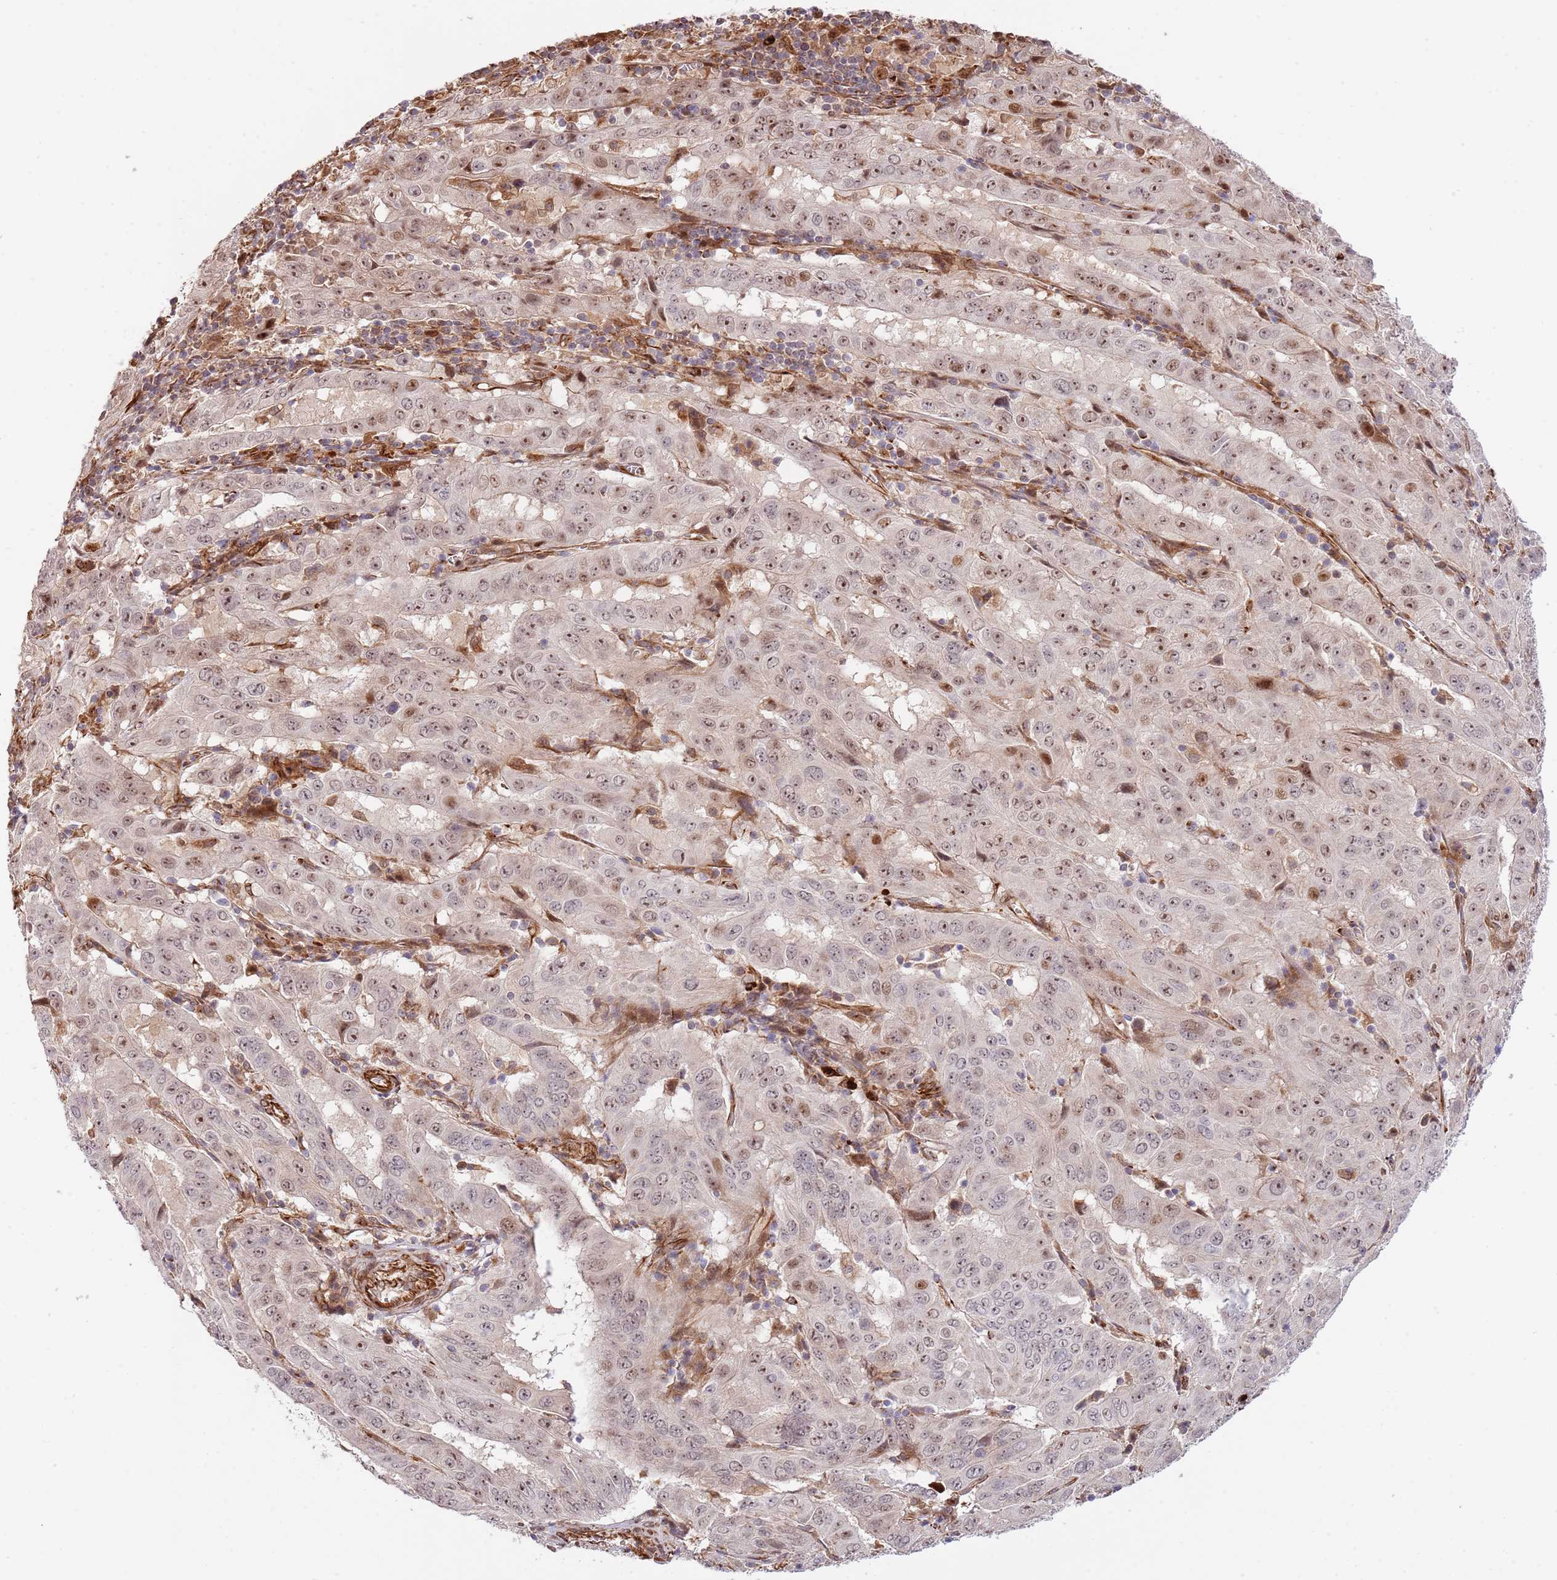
{"staining": {"intensity": "moderate", "quantity": ">75%", "location": "nuclear"}, "tissue": "pancreatic cancer", "cell_type": "Tumor cells", "image_type": "cancer", "snomed": [{"axis": "morphology", "description": "Adenocarcinoma, NOS"}, {"axis": "topography", "description": "Pancreas"}], "caption": "High-power microscopy captured an immunohistochemistry micrograph of adenocarcinoma (pancreatic), revealing moderate nuclear expression in approximately >75% of tumor cells.", "gene": "NEK3", "patient": {"sex": "male", "age": 63}}